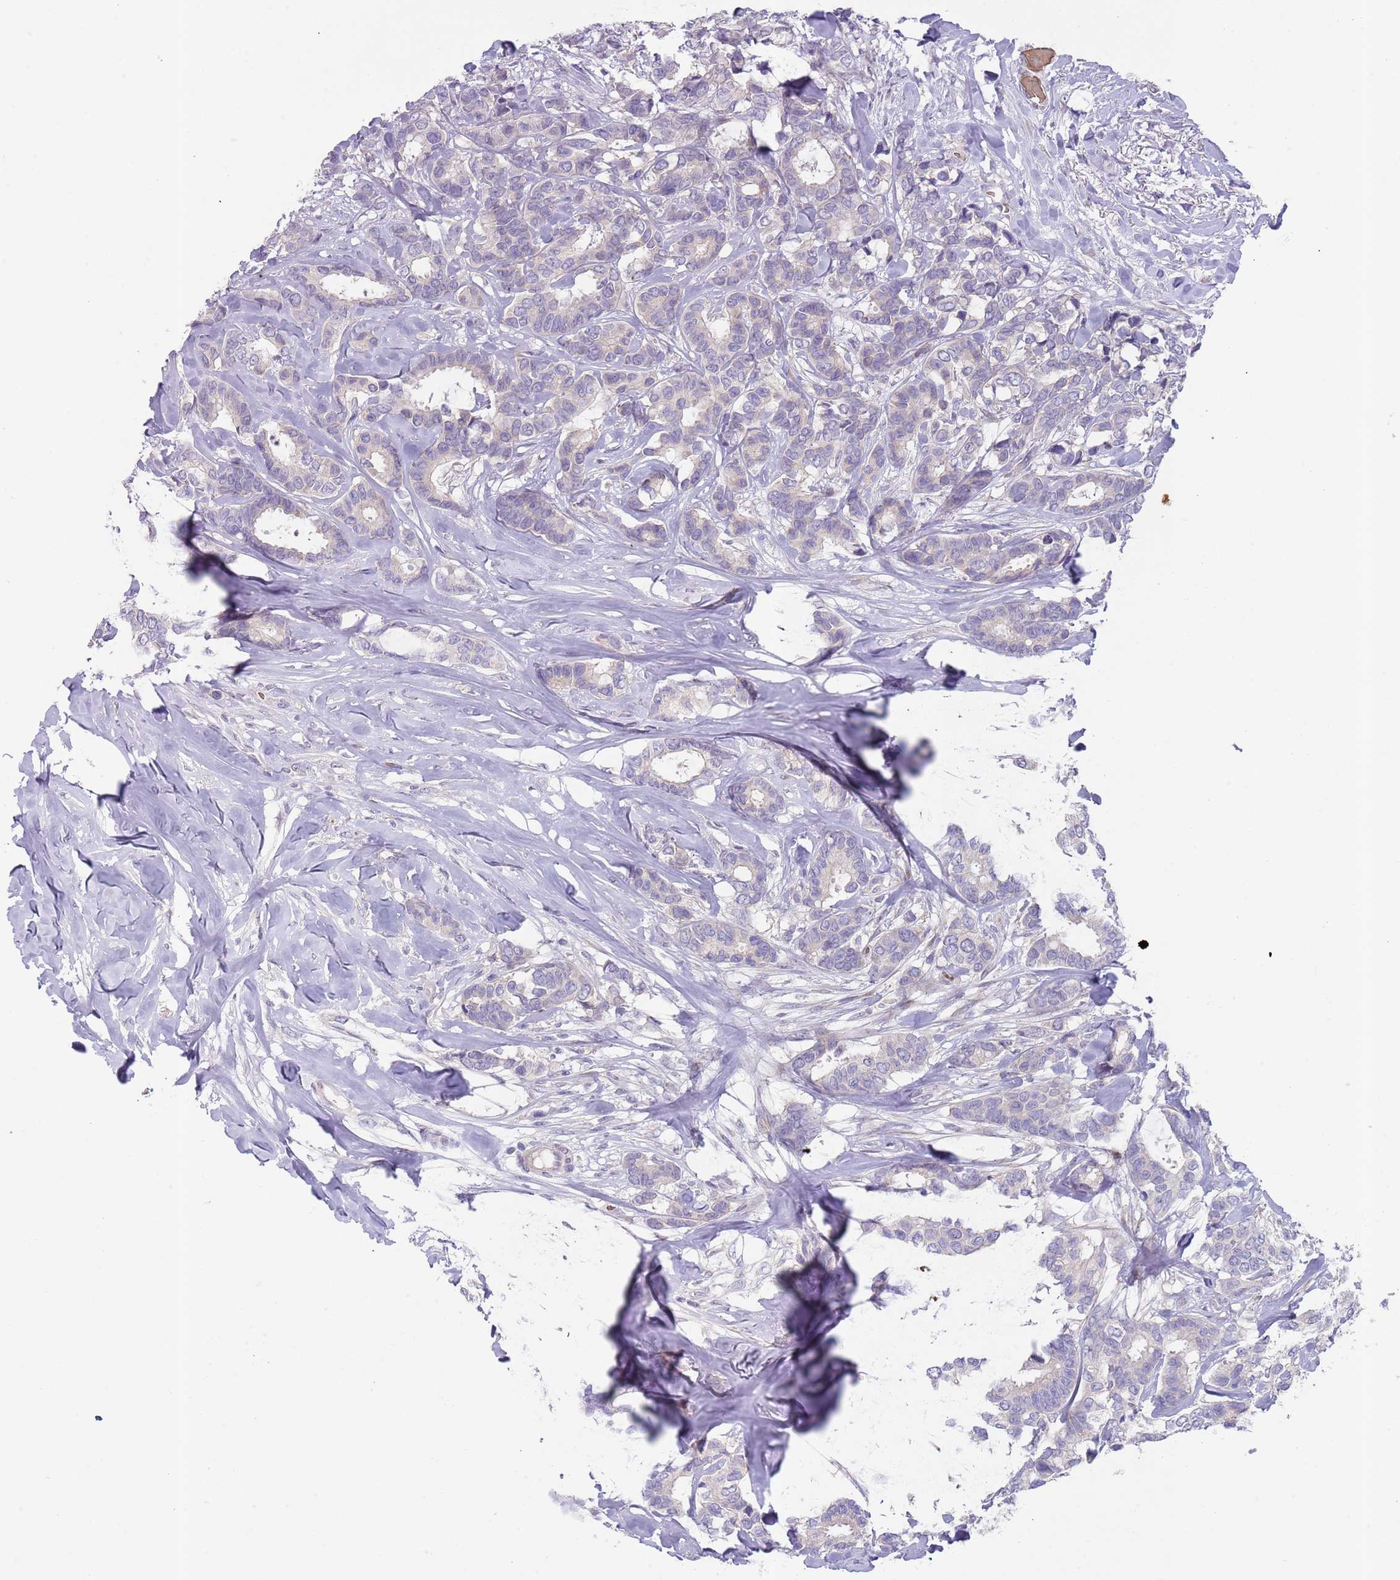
{"staining": {"intensity": "negative", "quantity": "none", "location": "none"}, "tissue": "breast cancer", "cell_type": "Tumor cells", "image_type": "cancer", "snomed": [{"axis": "morphology", "description": "Duct carcinoma"}, {"axis": "topography", "description": "Breast"}], "caption": "Histopathology image shows no significant protein expression in tumor cells of breast infiltrating ductal carcinoma. The staining was performed using DAB (3,3'-diaminobenzidine) to visualize the protein expression in brown, while the nuclei were stained in blue with hematoxylin (Magnification: 20x).", "gene": "PRAC1", "patient": {"sex": "female", "age": 87}}